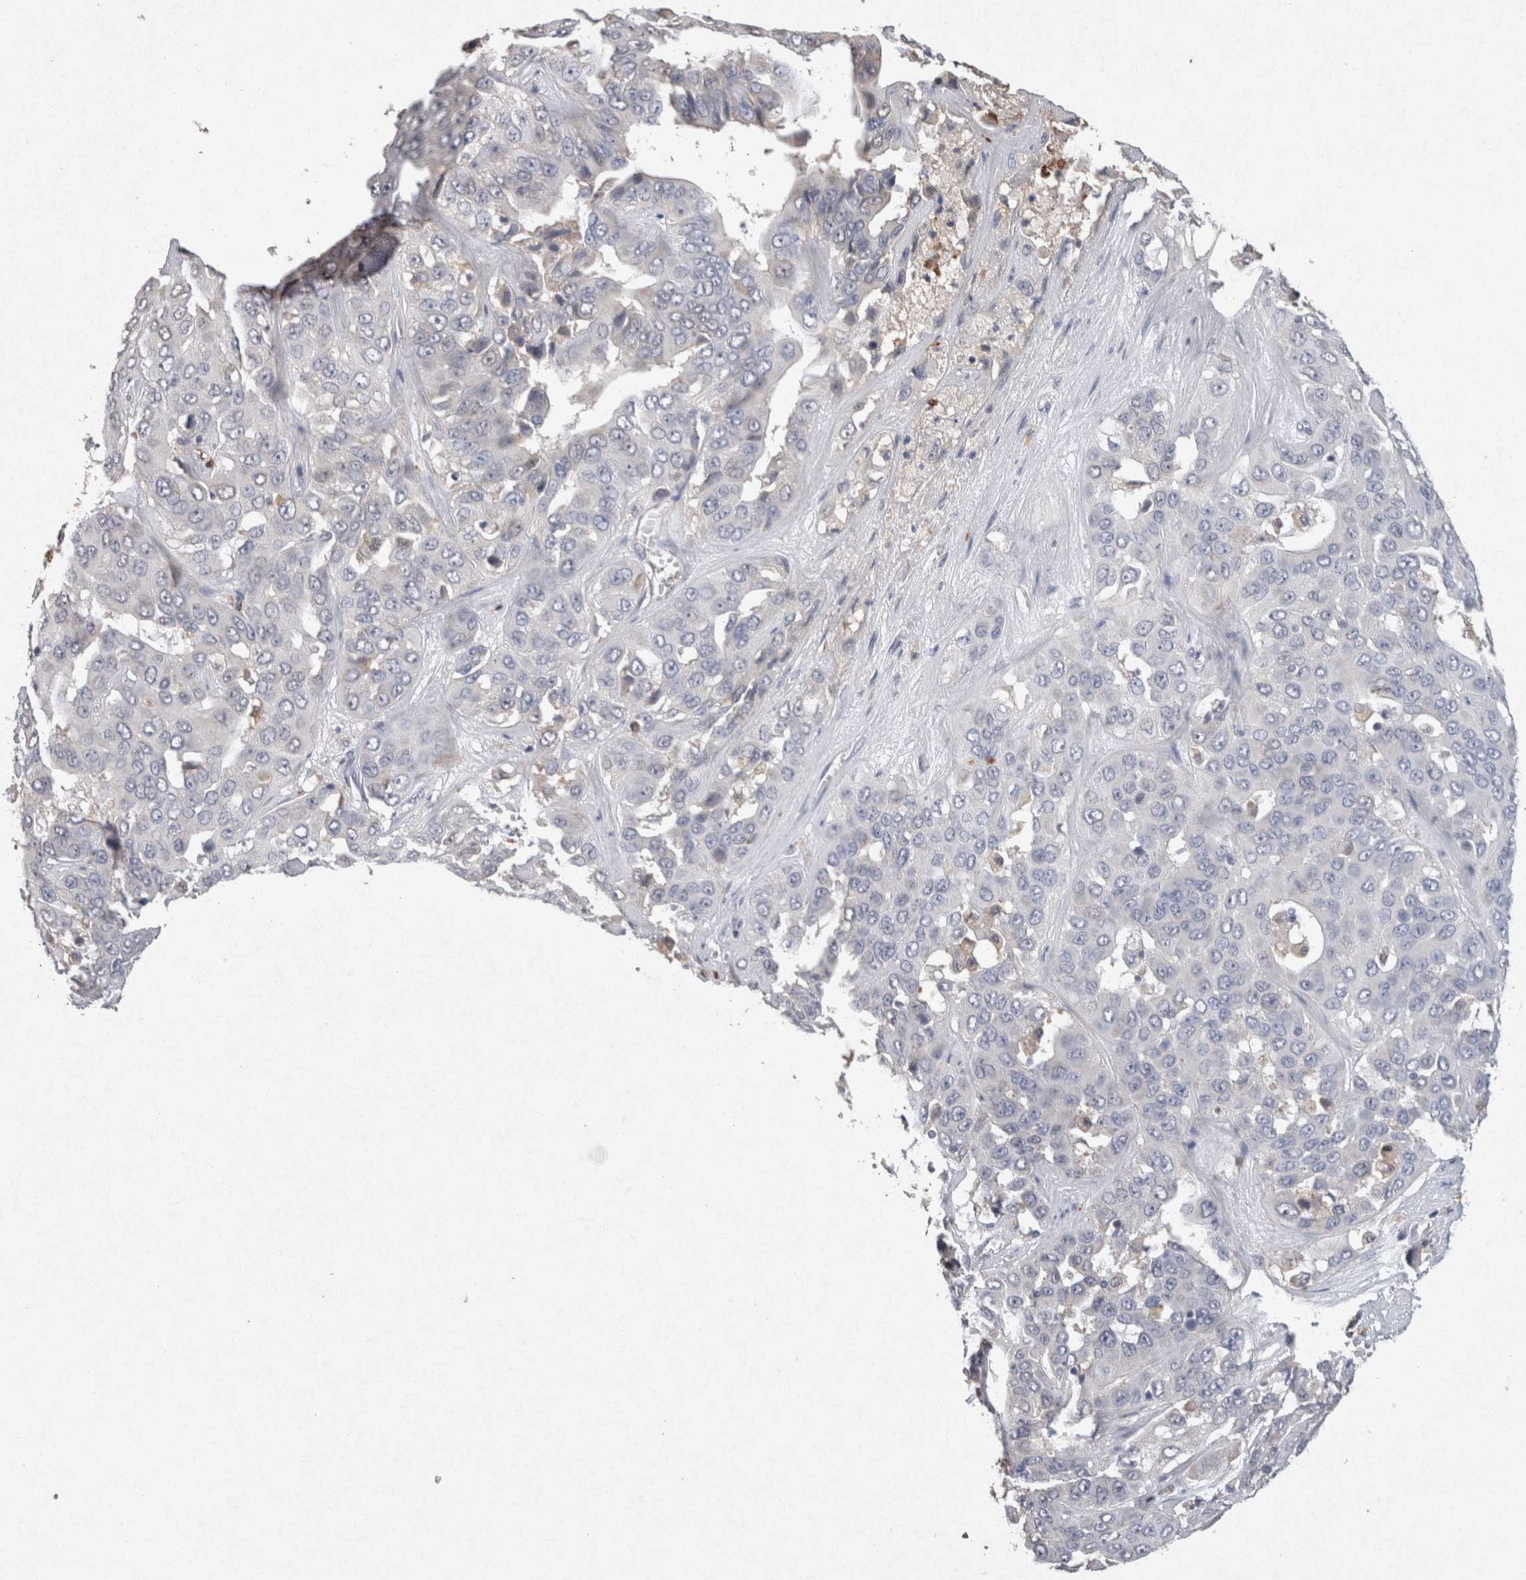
{"staining": {"intensity": "negative", "quantity": "none", "location": "none"}, "tissue": "liver cancer", "cell_type": "Tumor cells", "image_type": "cancer", "snomed": [{"axis": "morphology", "description": "Cholangiocarcinoma"}, {"axis": "topography", "description": "Liver"}], "caption": "High magnification brightfield microscopy of cholangiocarcinoma (liver) stained with DAB (3,3'-diaminobenzidine) (brown) and counterstained with hematoxylin (blue): tumor cells show no significant staining. The staining is performed using DAB (3,3'-diaminobenzidine) brown chromogen with nuclei counter-stained in using hematoxylin.", "gene": "FABP7", "patient": {"sex": "female", "age": 52}}